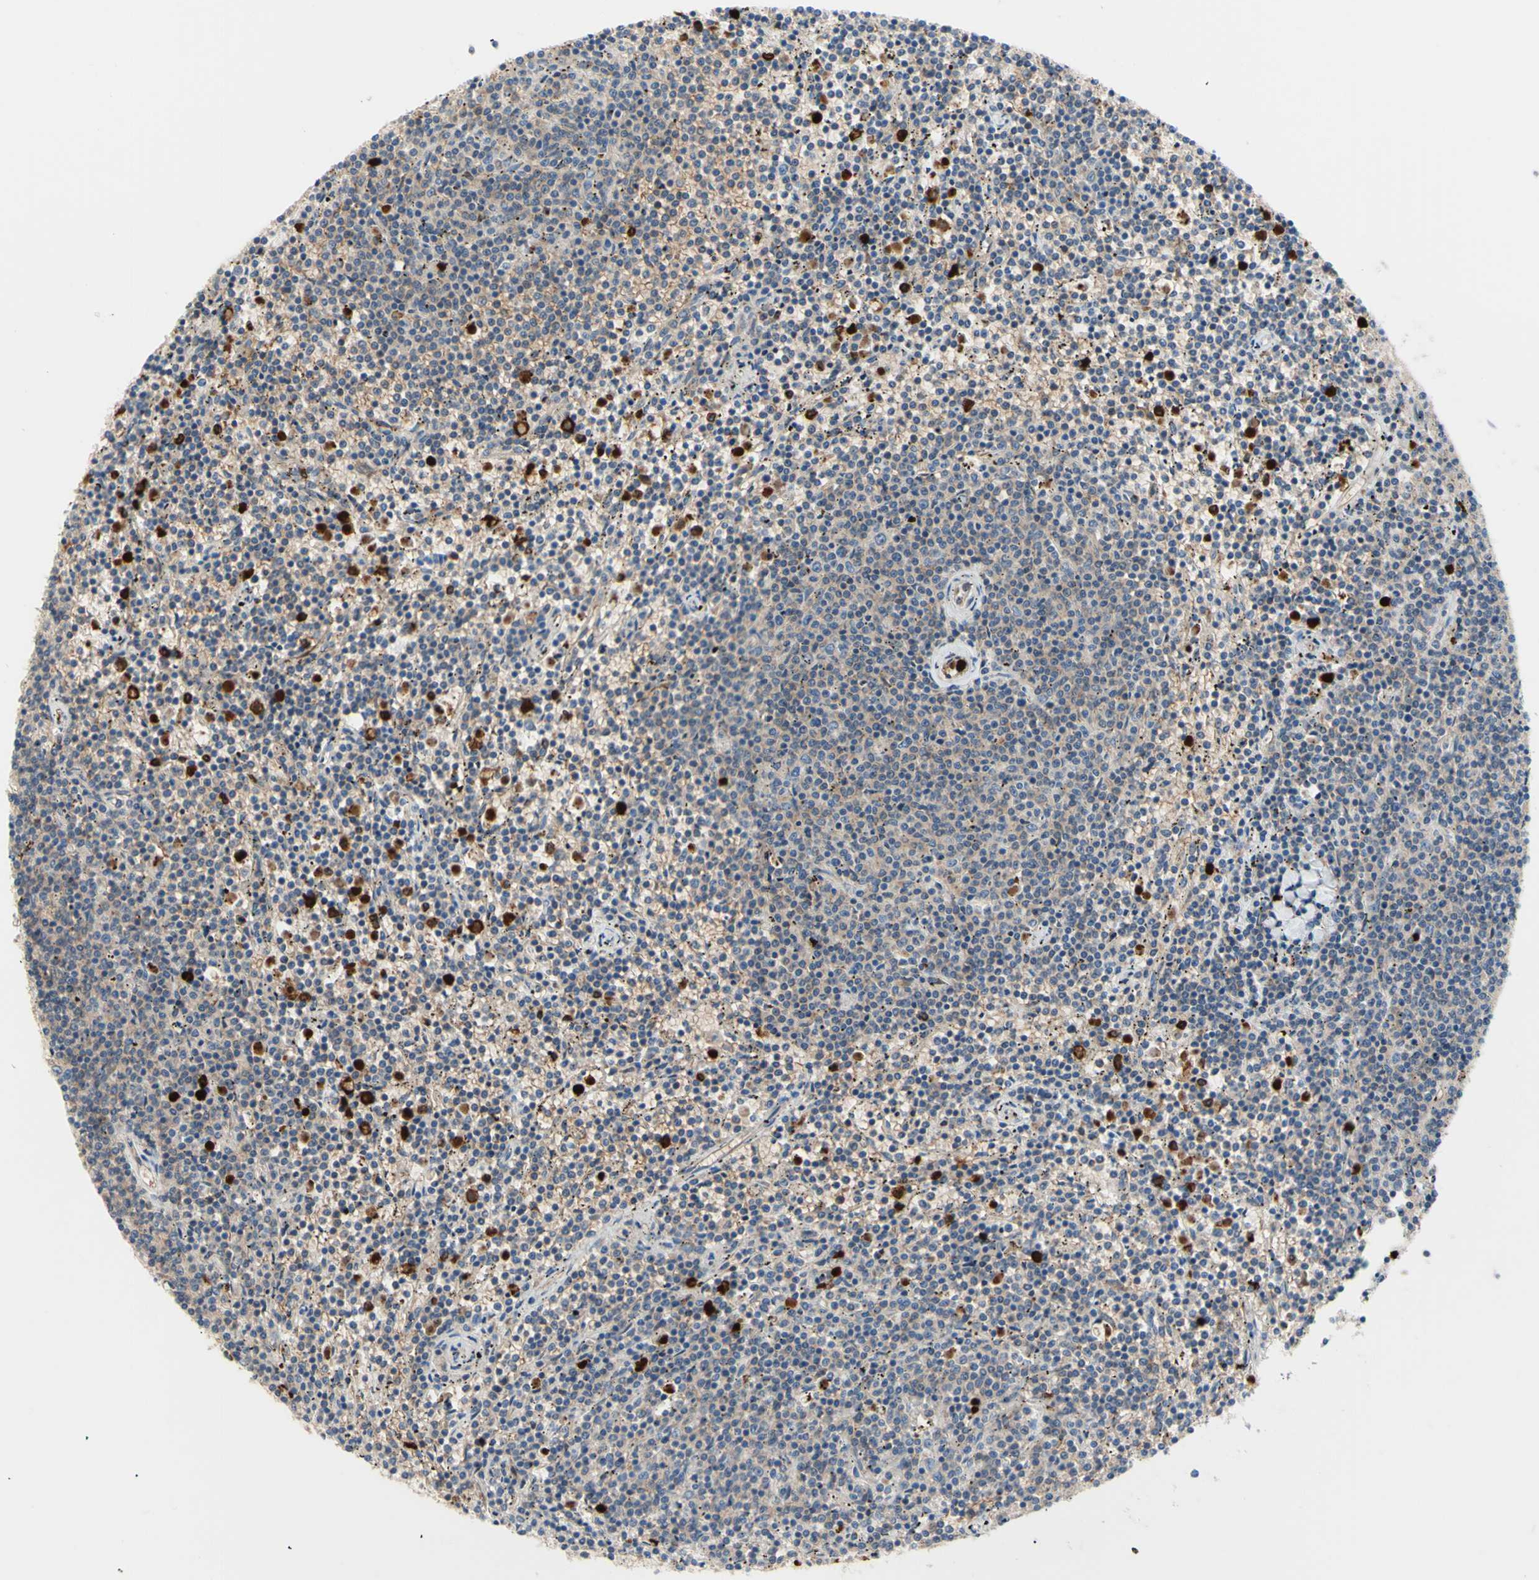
{"staining": {"intensity": "negative", "quantity": "none", "location": "none"}, "tissue": "lymphoma", "cell_type": "Tumor cells", "image_type": "cancer", "snomed": [{"axis": "morphology", "description": "Malignant lymphoma, non-Hodgkin's type, Low grade"}, {"axis": "topography", "description": "Spleen"}], "caption": "Photomicrograph shows no significant protein staining in tumor cells of lymphoma.", "gene": "USP9X", "patient": {"sex": "female", "age": 50}}